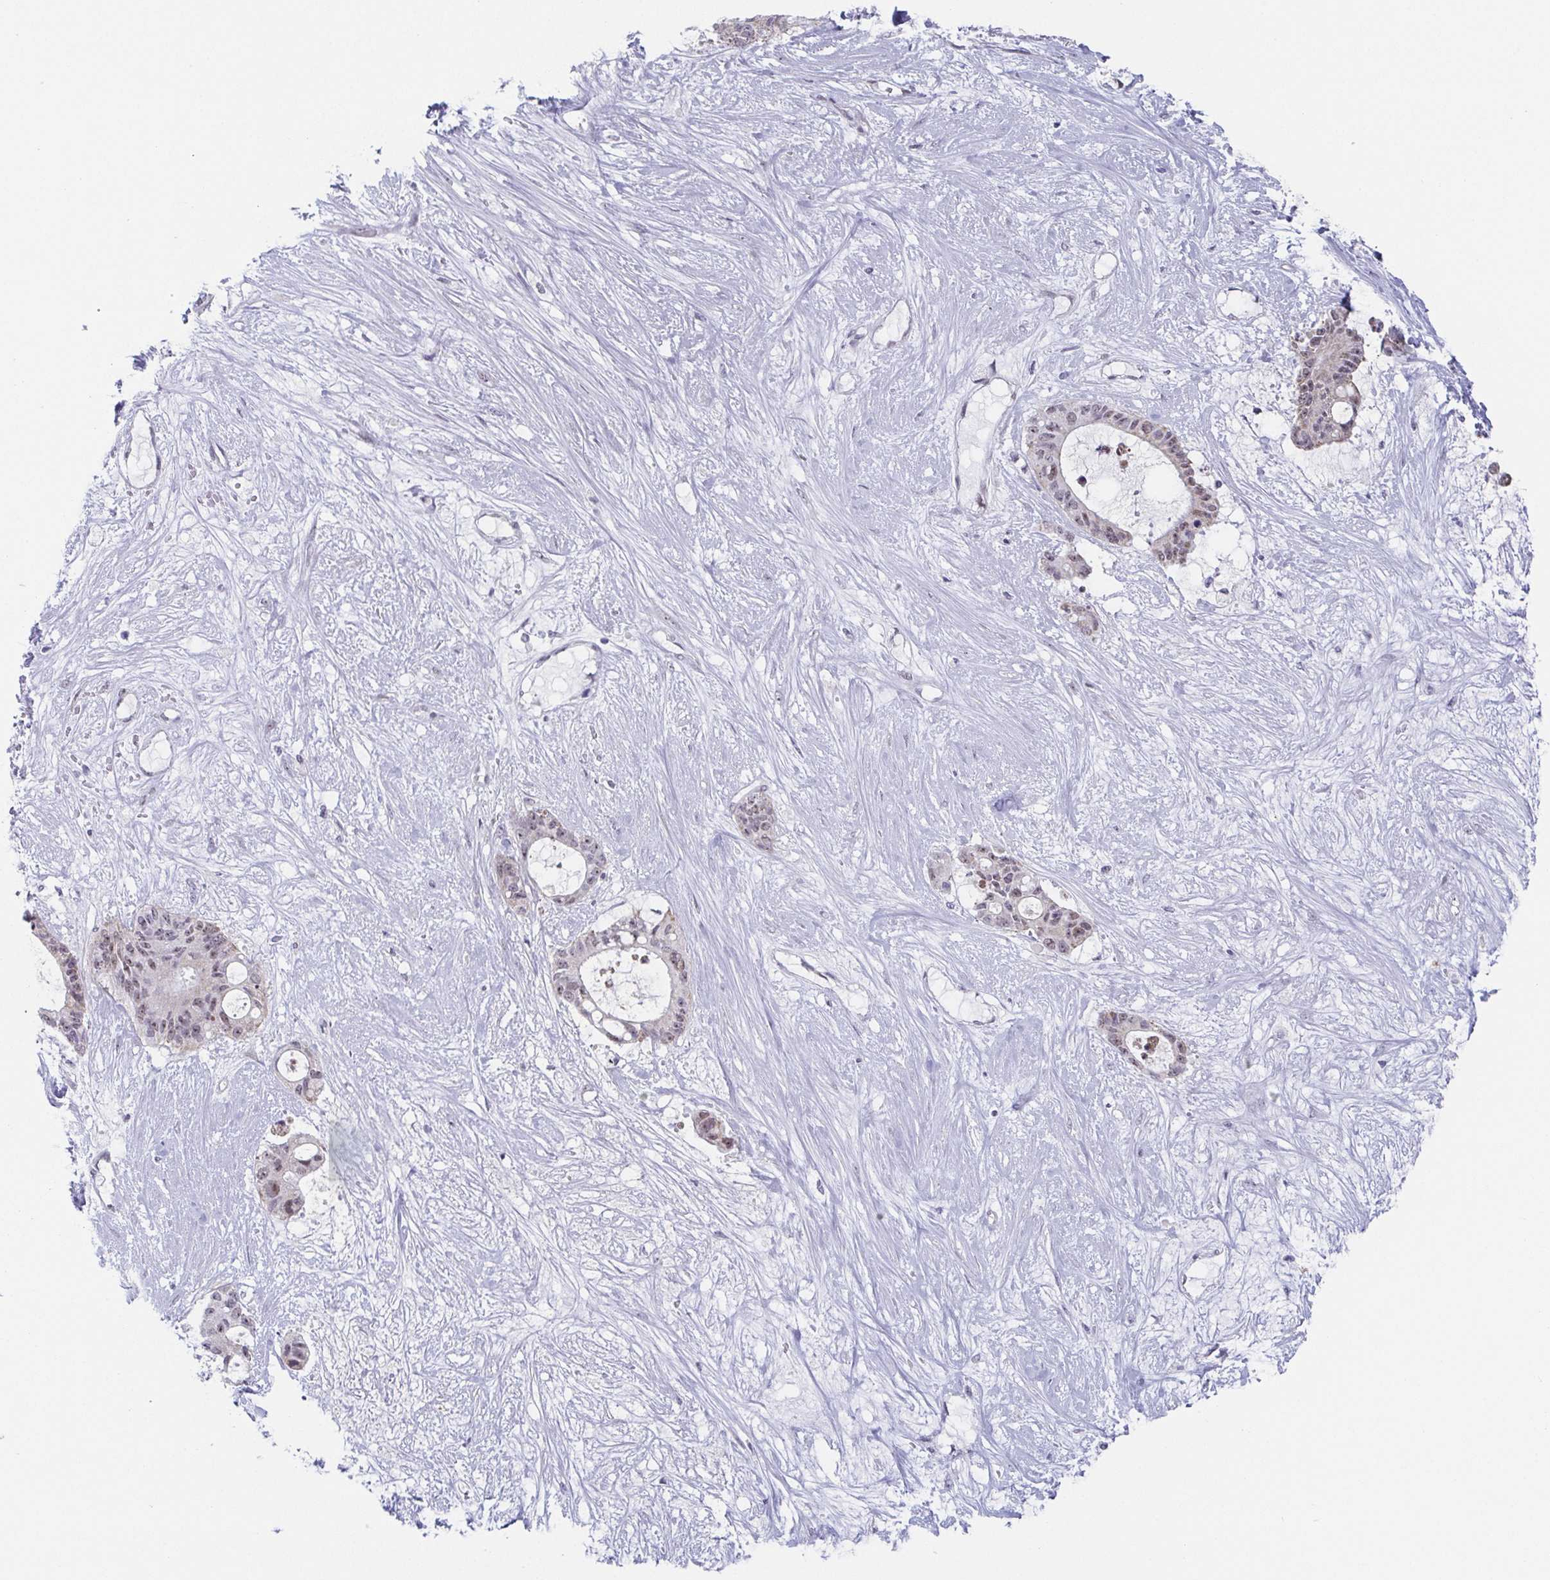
{"staining": {"intensity": "weak", "quantity": "<25%", "location": "nuclear"}, "tissue": "liver cancer", "cell_type": "Tumor cells", "image_type": "cancer", "snomed": [{"axis": "morphology", "description": "Normal tissue, NOS"}, {"axis": "morphology", "description": "Cholangiocarcinoma"}, {"axis": "topography", "description": "Liver"}, {"axis": "topography", "description": "Peripheral nerve tissue"}], "caption": "There is no significant expression in tumor cells of liver cholangiocarcinoma.", "gene": "EXOSC7", "patient": {"sex": "female", "age": 73}}